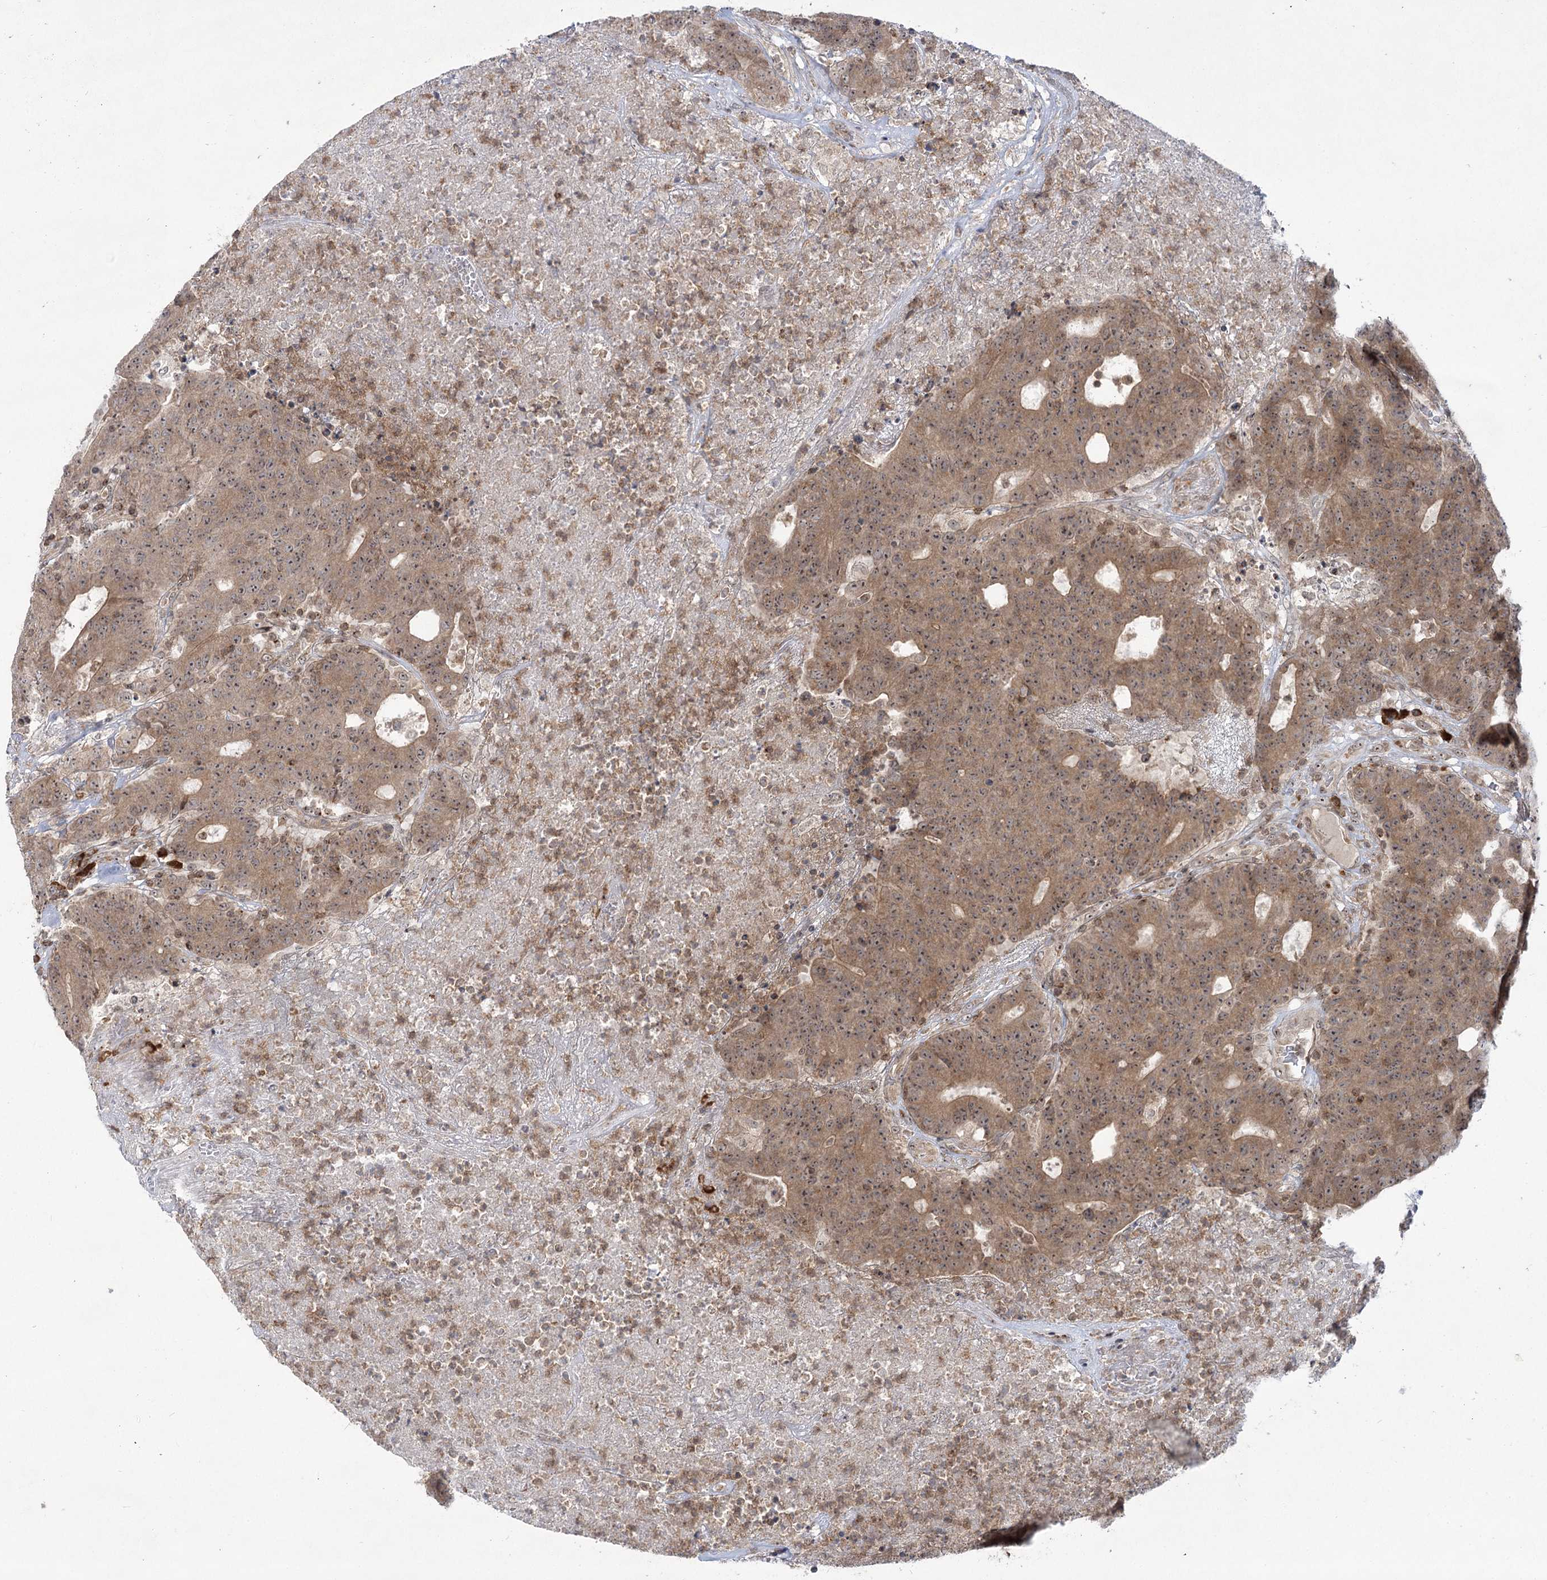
{"staining": {"intensity": "moderate", "quantity": ">75%", "location": "cytoplasmic/membranous"}, "tissue": "colorectal cancer", "cell_type": "Tumor cells", "image_type": "cancer", "snomed": [{"axis": "morphology", "description": "Adenocarcinoma, NOS"}, {"axis": "topography", "description": "Colon"}], "caption": "High-power microscopy captured an IHC micrograph of colorectal adenocarcinoma, revealing moderate cytoplasmic/membranous positivity in approximately >75% of tumor cells.", "gene": "SYTL1", "patient": {"sex": "female", "age": 75}}